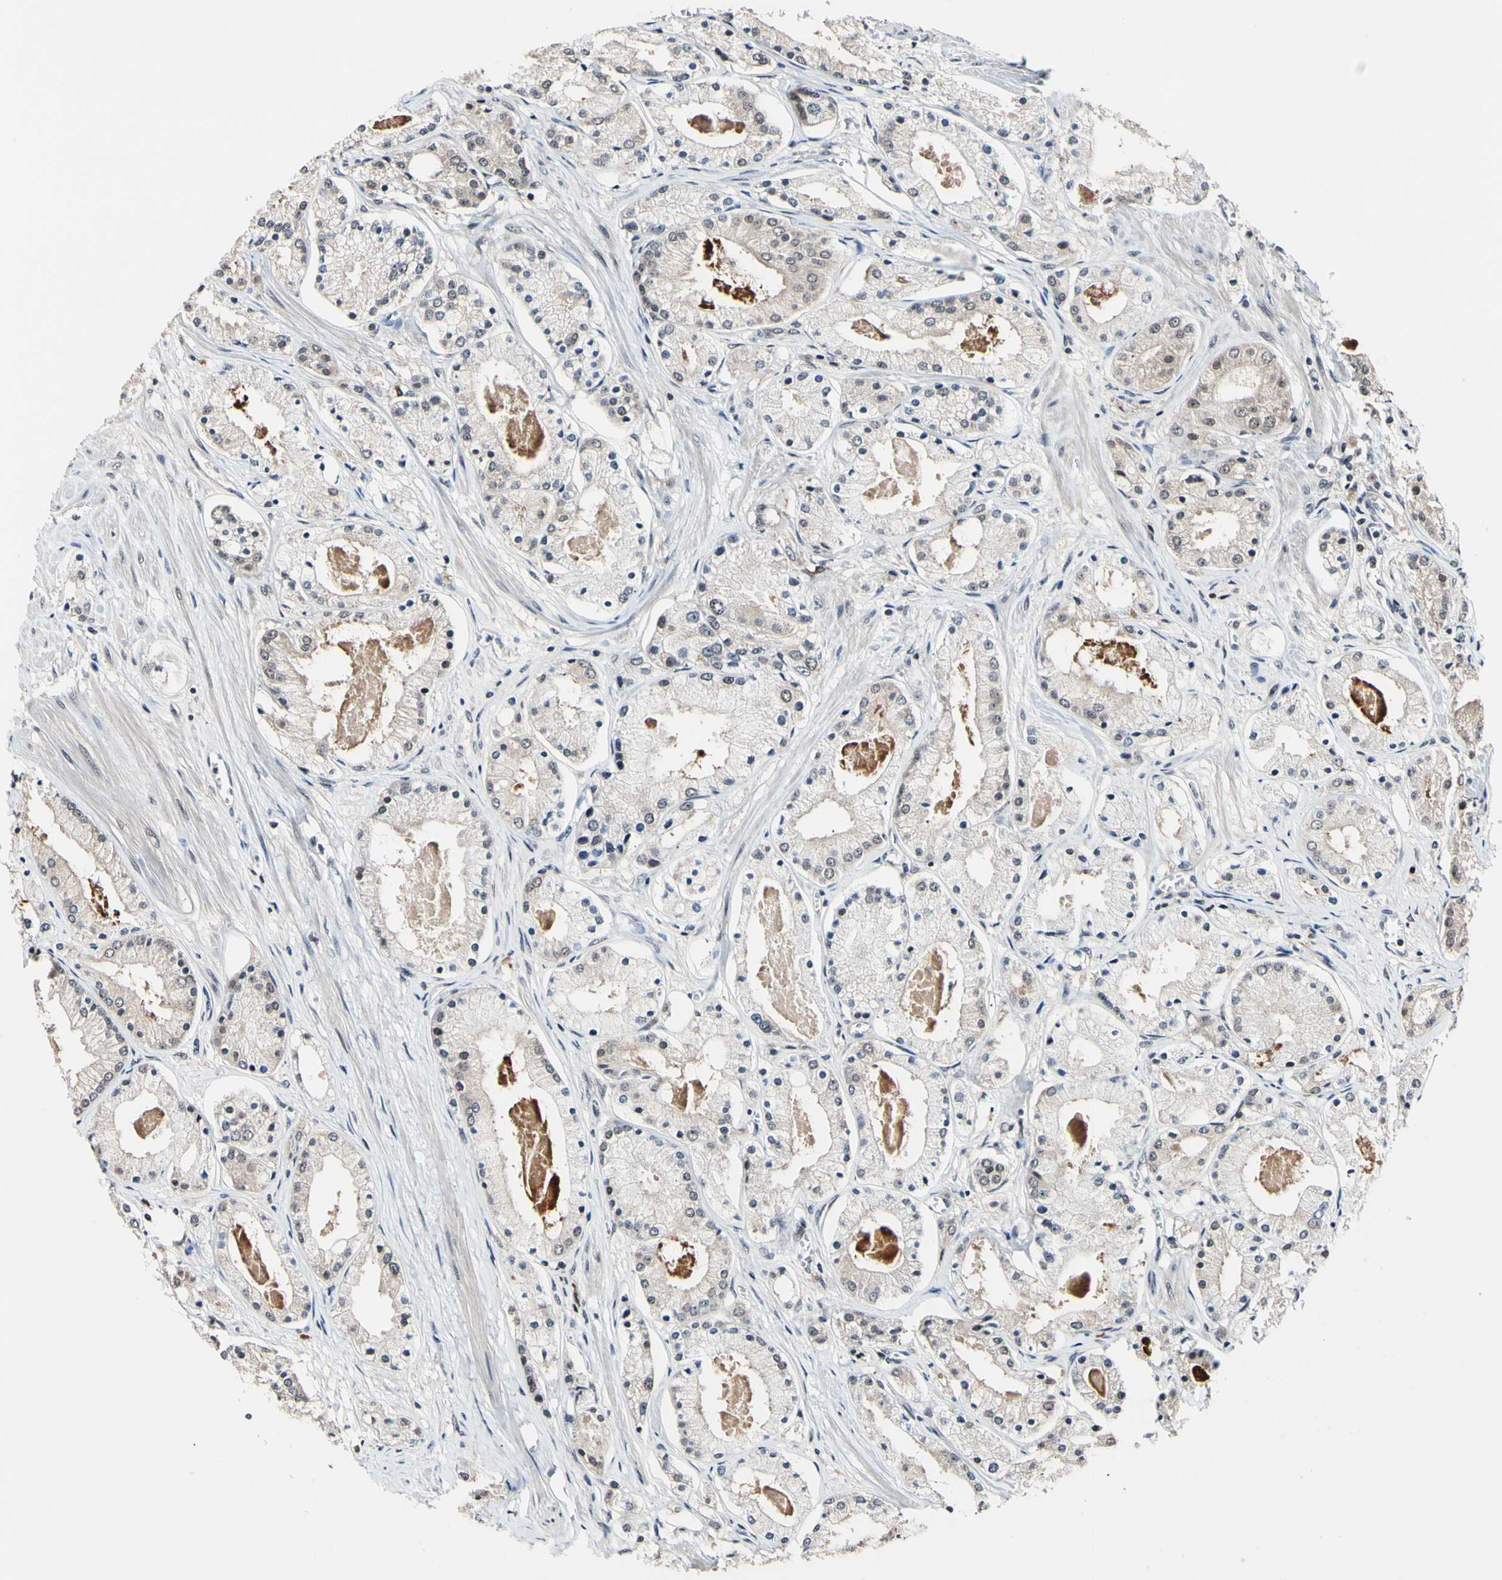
{"staining": {"intensity": "weak", "quantity": ">75%", "location": "cytoplasmic/membranous"}, "tissue": "prostate cancer", "cell_type": "Tumor cells", "image_type": "cancer", "snomed": [{"axis": "morphology", "description": "Adenocarcinoma, High grade"}, {"axis": "topography", "description": "Prostate"}], "caption": "Immunohistochemical staining of human prostate cancer reveals low levels of weak cytoplasmic/membranous staining in about >75% of tumor cells. The protein of interest is shown in brown color, while the nuclei are stained blue.", "gene": "PSMD10", "patient": {"sex": "male", "age": 66}}